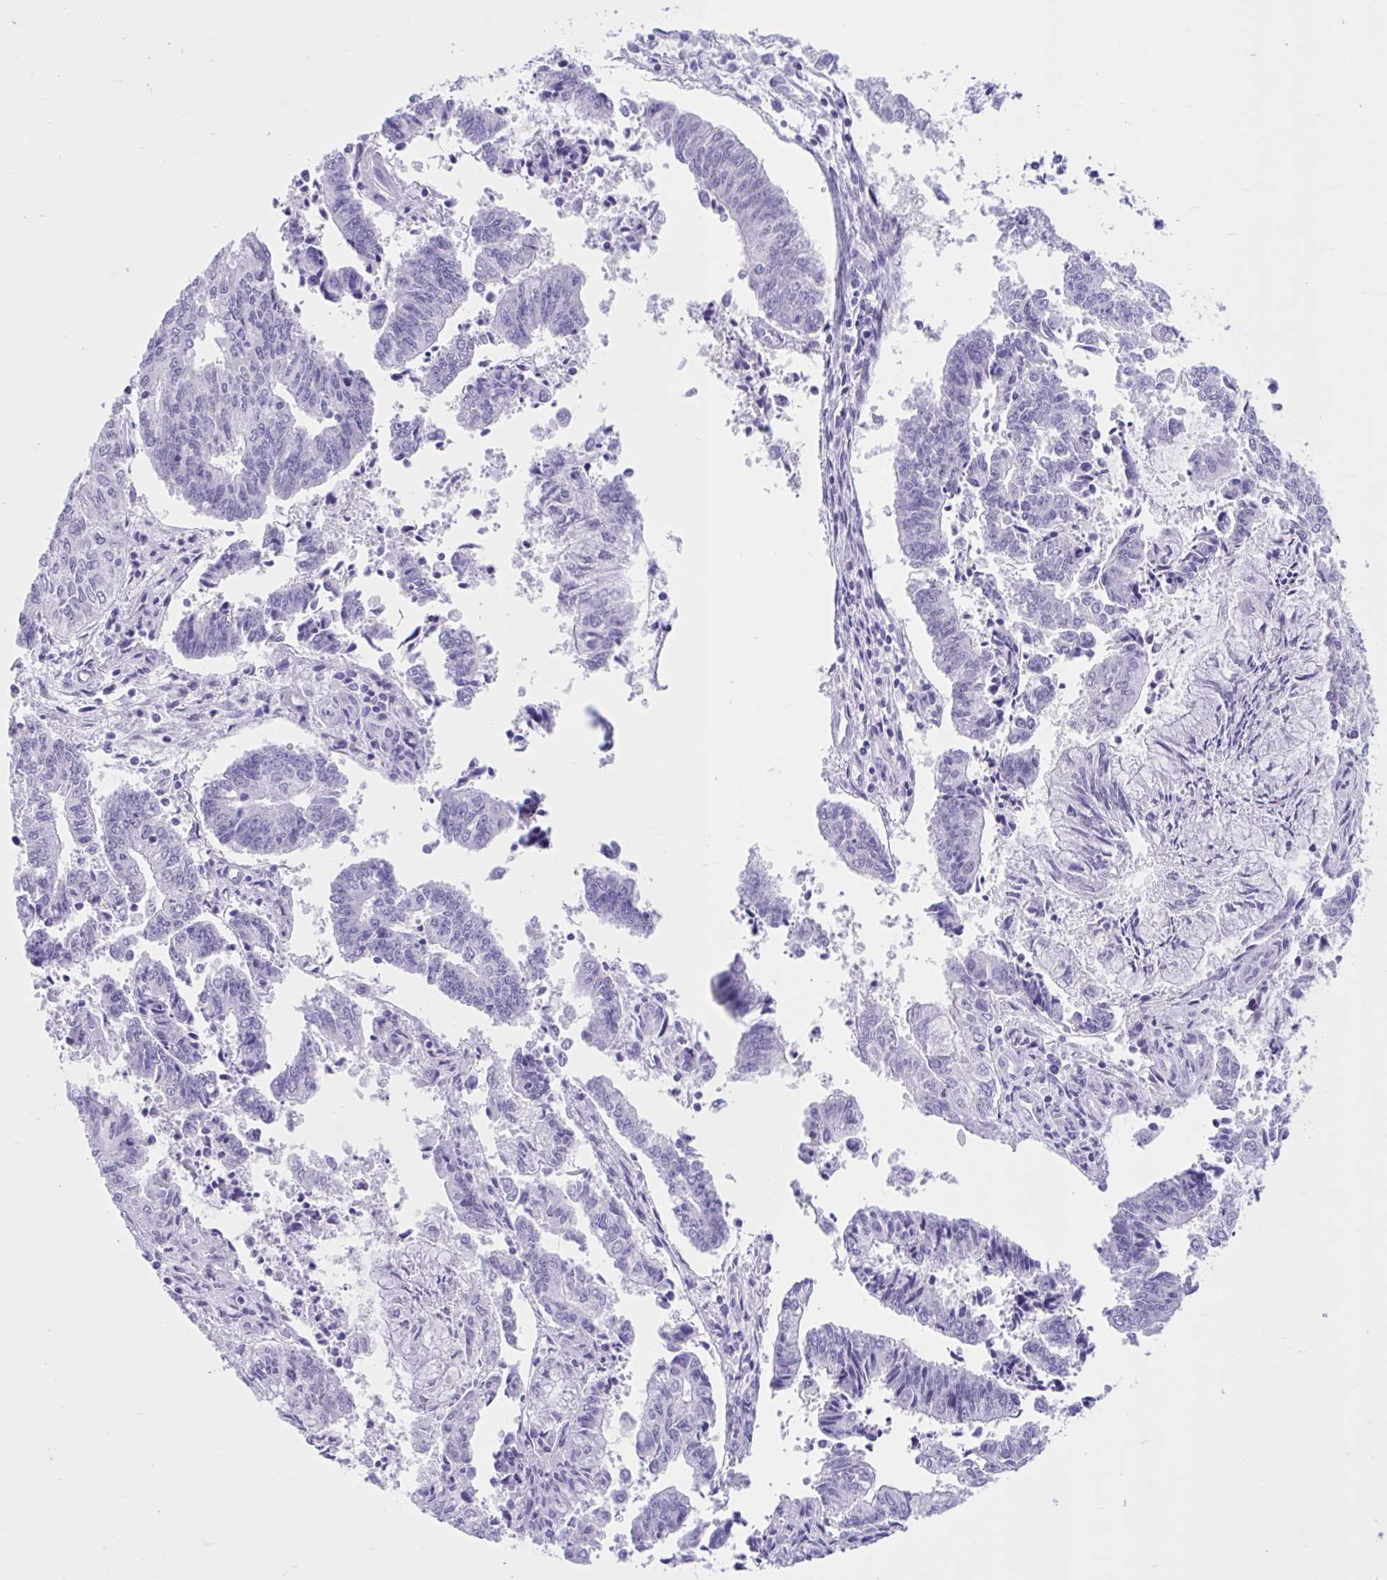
{"staining": {"intensity": "negative", "quantity": "none", "location": "none"}, "tissue": "endometrial cancer", "cell_type": "Tumor cells", "image_type": "cancer", "snomed": [{"axis": "morphology", "description": "Adenocarcinoma, NOS"}, {"axis": "topography", "description": "Endometrium"}], "caption": "An immunohistochemistry micrograph of adenocarcinoma (endometrial) is shown. There is no staining in tumor cells of adenocarcinoma (endometrial). The staining is performed using DAB brown chromogen with nuclei counter-stained in using hematoxylin.", "gene": "TMEM35A", "patient": {"sex": "female", "age": 61}}